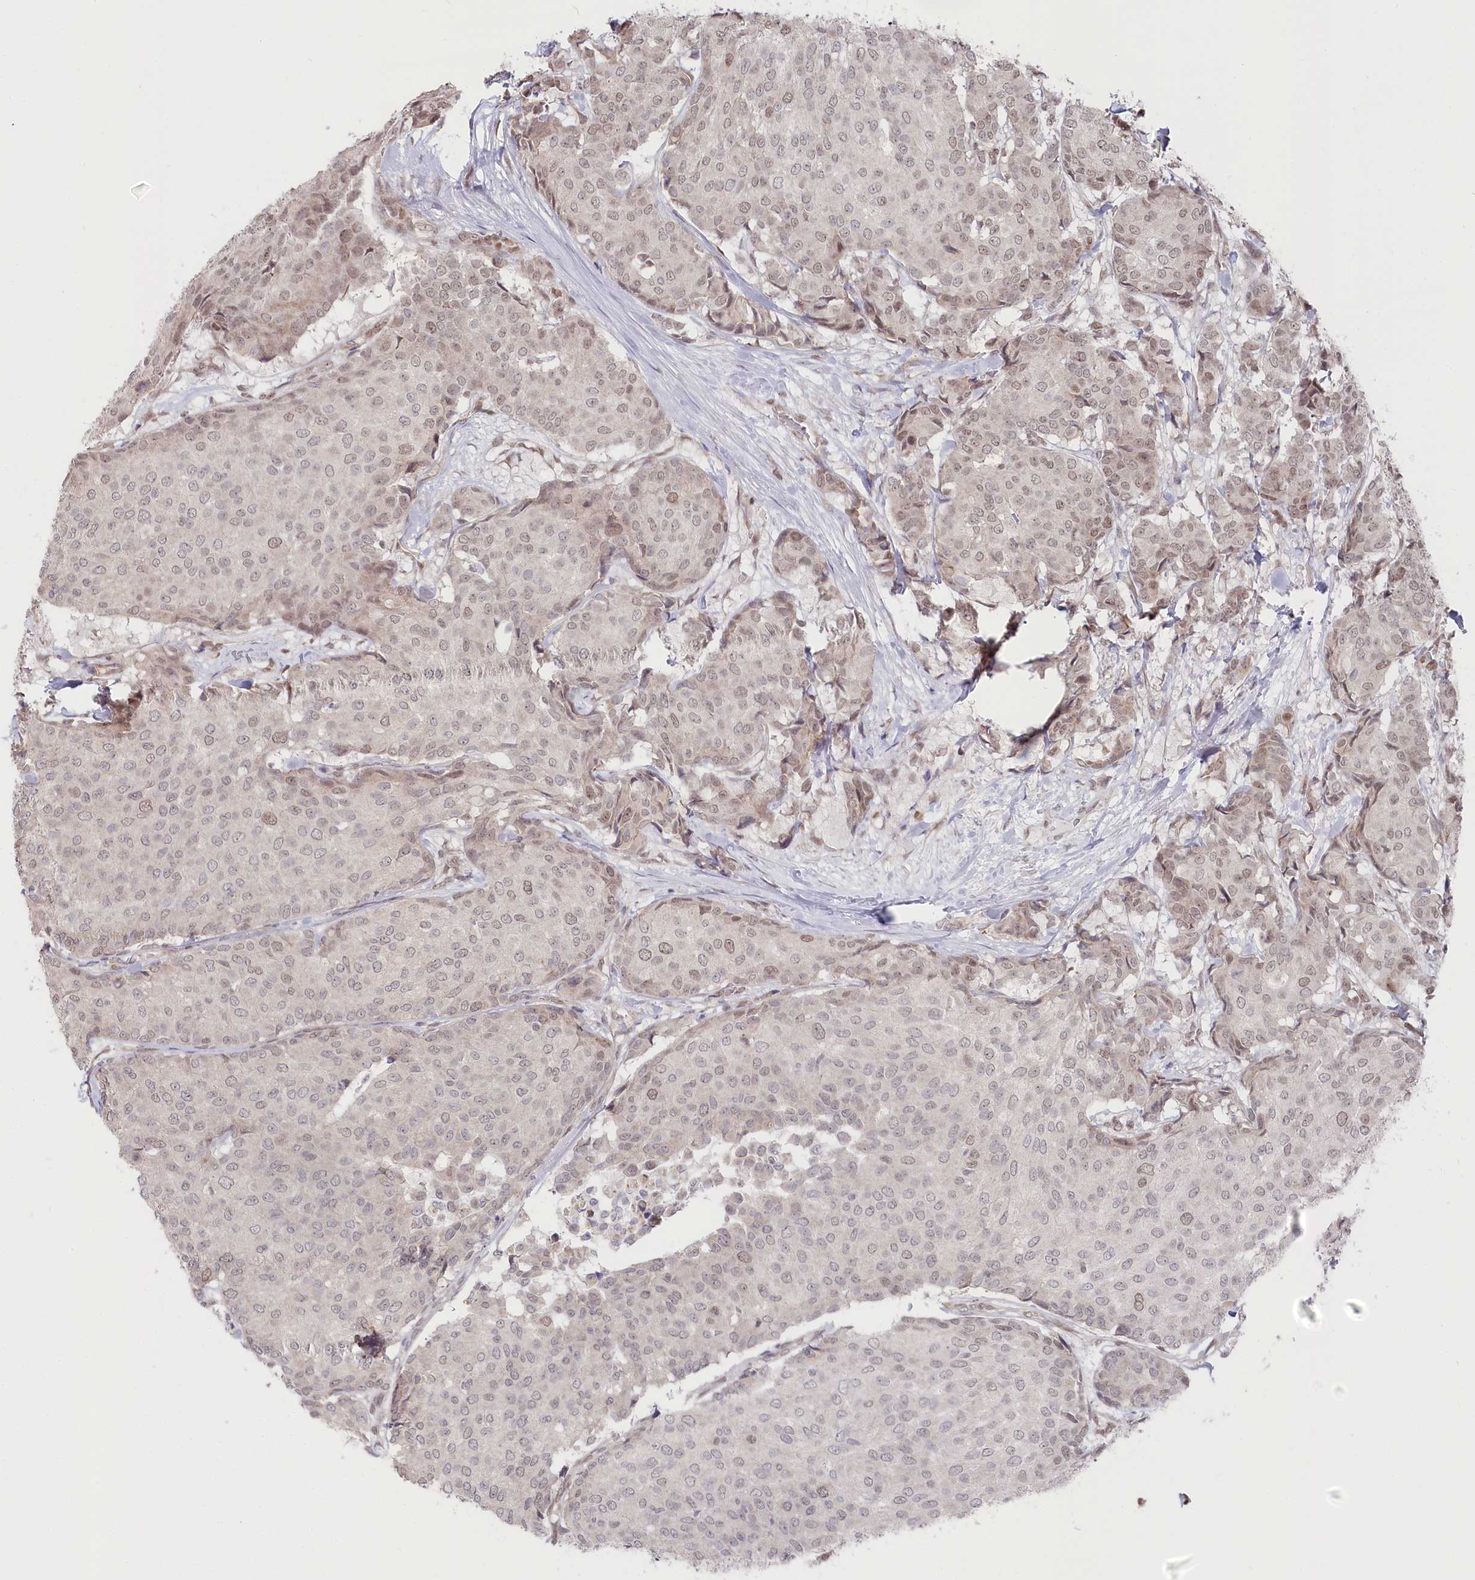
{"staining": {"intensity": "weak", "quantity": "25%-75%", "location": "nuclear"}, "tissue": "breast cancer", "cell_type": "Tumor cells", "image_type": "cancer", "snomed": [{"axis": "morphology", "description": "Duct carcinoma"}, {"axis": "topography", "description": "Breast"}], "caption": "Tumor cells demonstrate low levels of weak nuclear staining in about 25%-75% of cells in human breast cancer. (Stains: DAB (3,3'-diaminobenzidine) in brown, nuclei in blue, Microscopy: brightfield microscopy at high magnification).", "gene": "CGGBP1", "patient": {"sex": "female", "age": 75}}